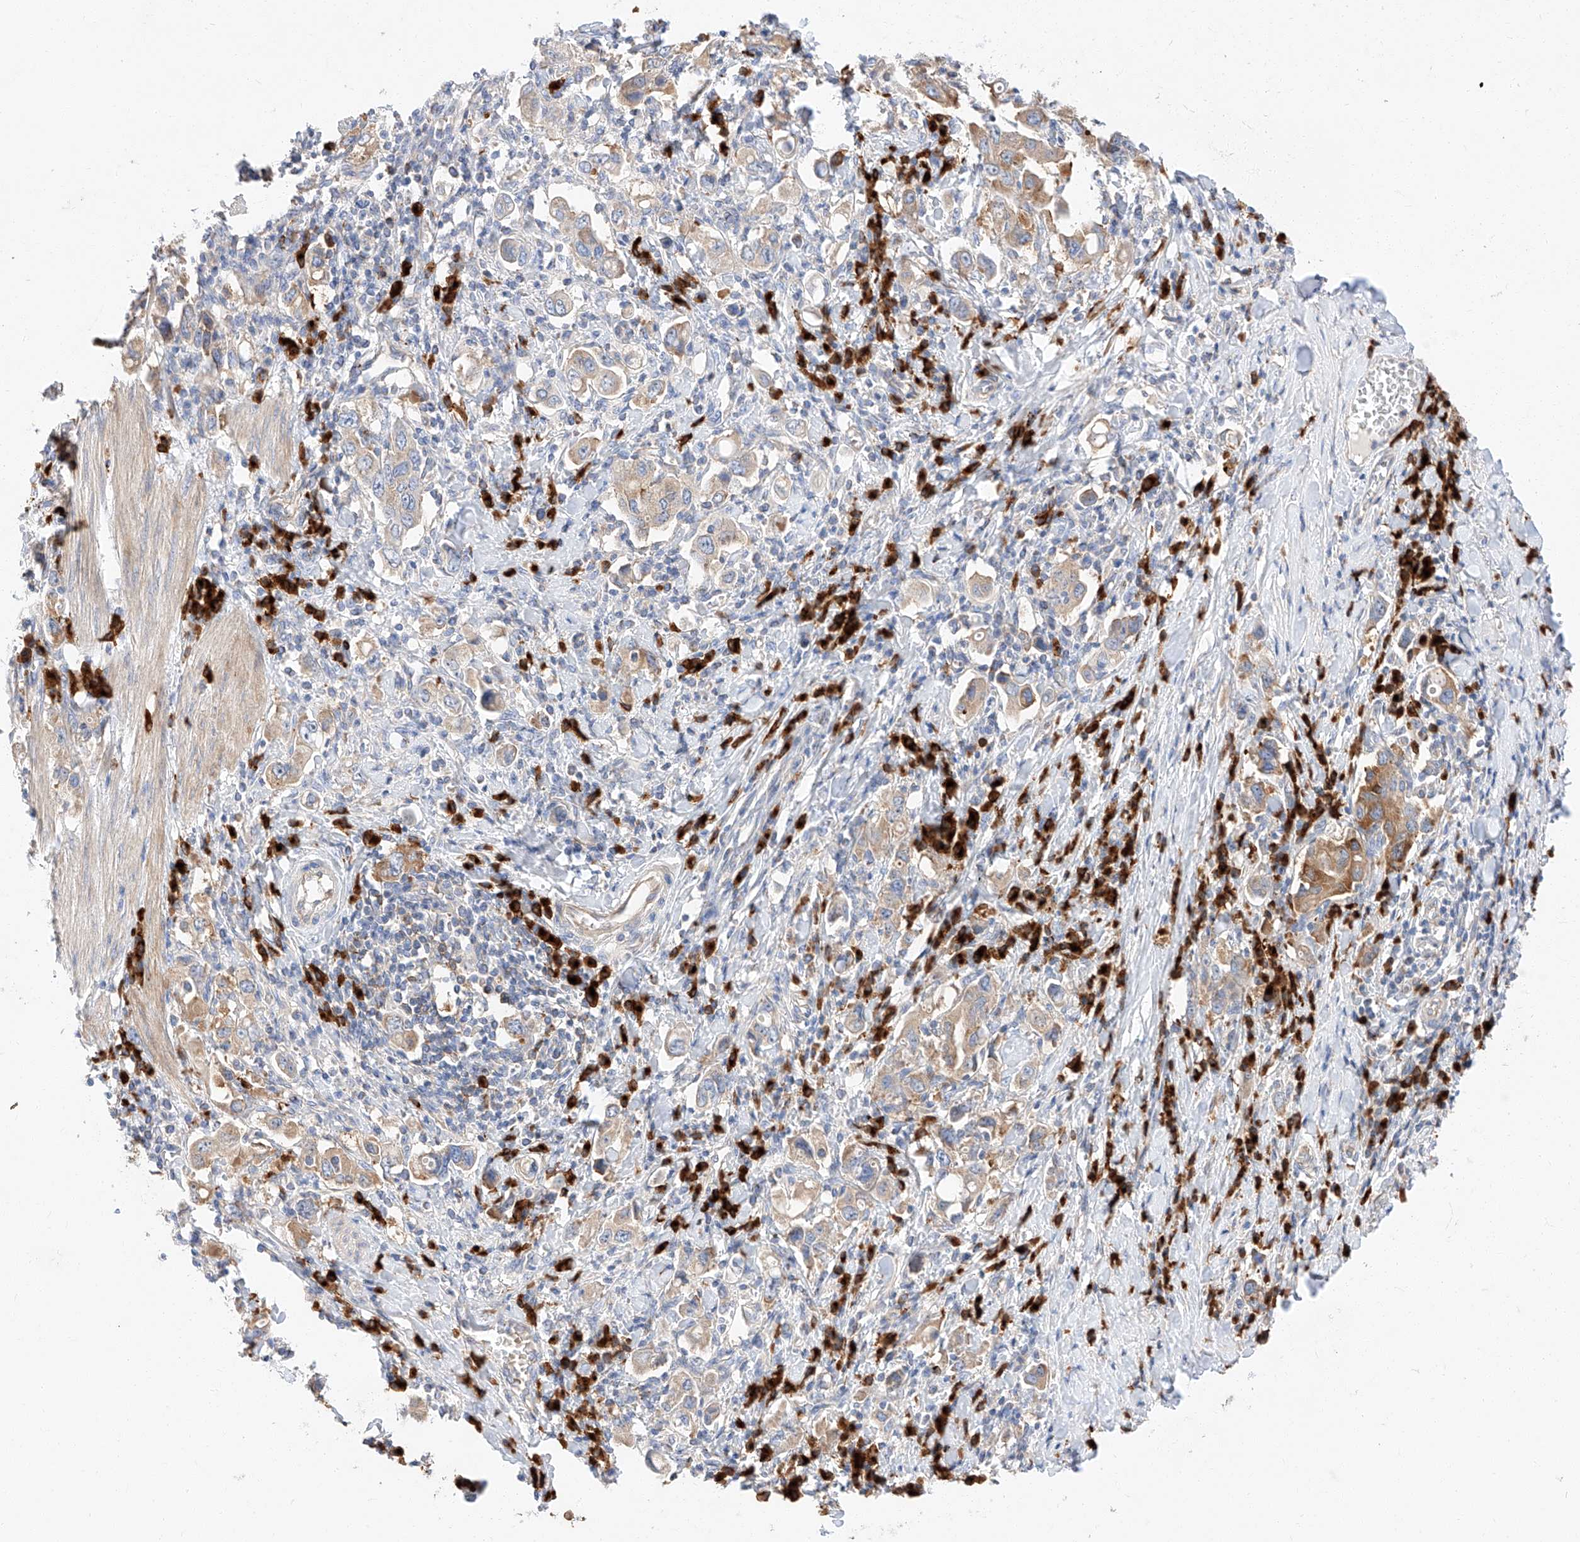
{"staining": {"intensity": "moderate", "quantity": "25%-75%", "location": "cytoplasmic/membranous"}, "tissue": "stomach cancer", "cell_type": "Tumor cells", "image_type": "cancer", "snomed": [{"axis": "morphology", "description": "Adenocarcinoma, NOS"}, {"axis": "topography", "description": "Stomach, upper"}], "caption": "Immunohistochemical staining of stomach cancer exhibits moderate cytoplasmic/membranous protein positivity in approximately 25%-75% of tumor cells.", "gene": "GLMN", "patient": {"sex": "male", "age": 62}}